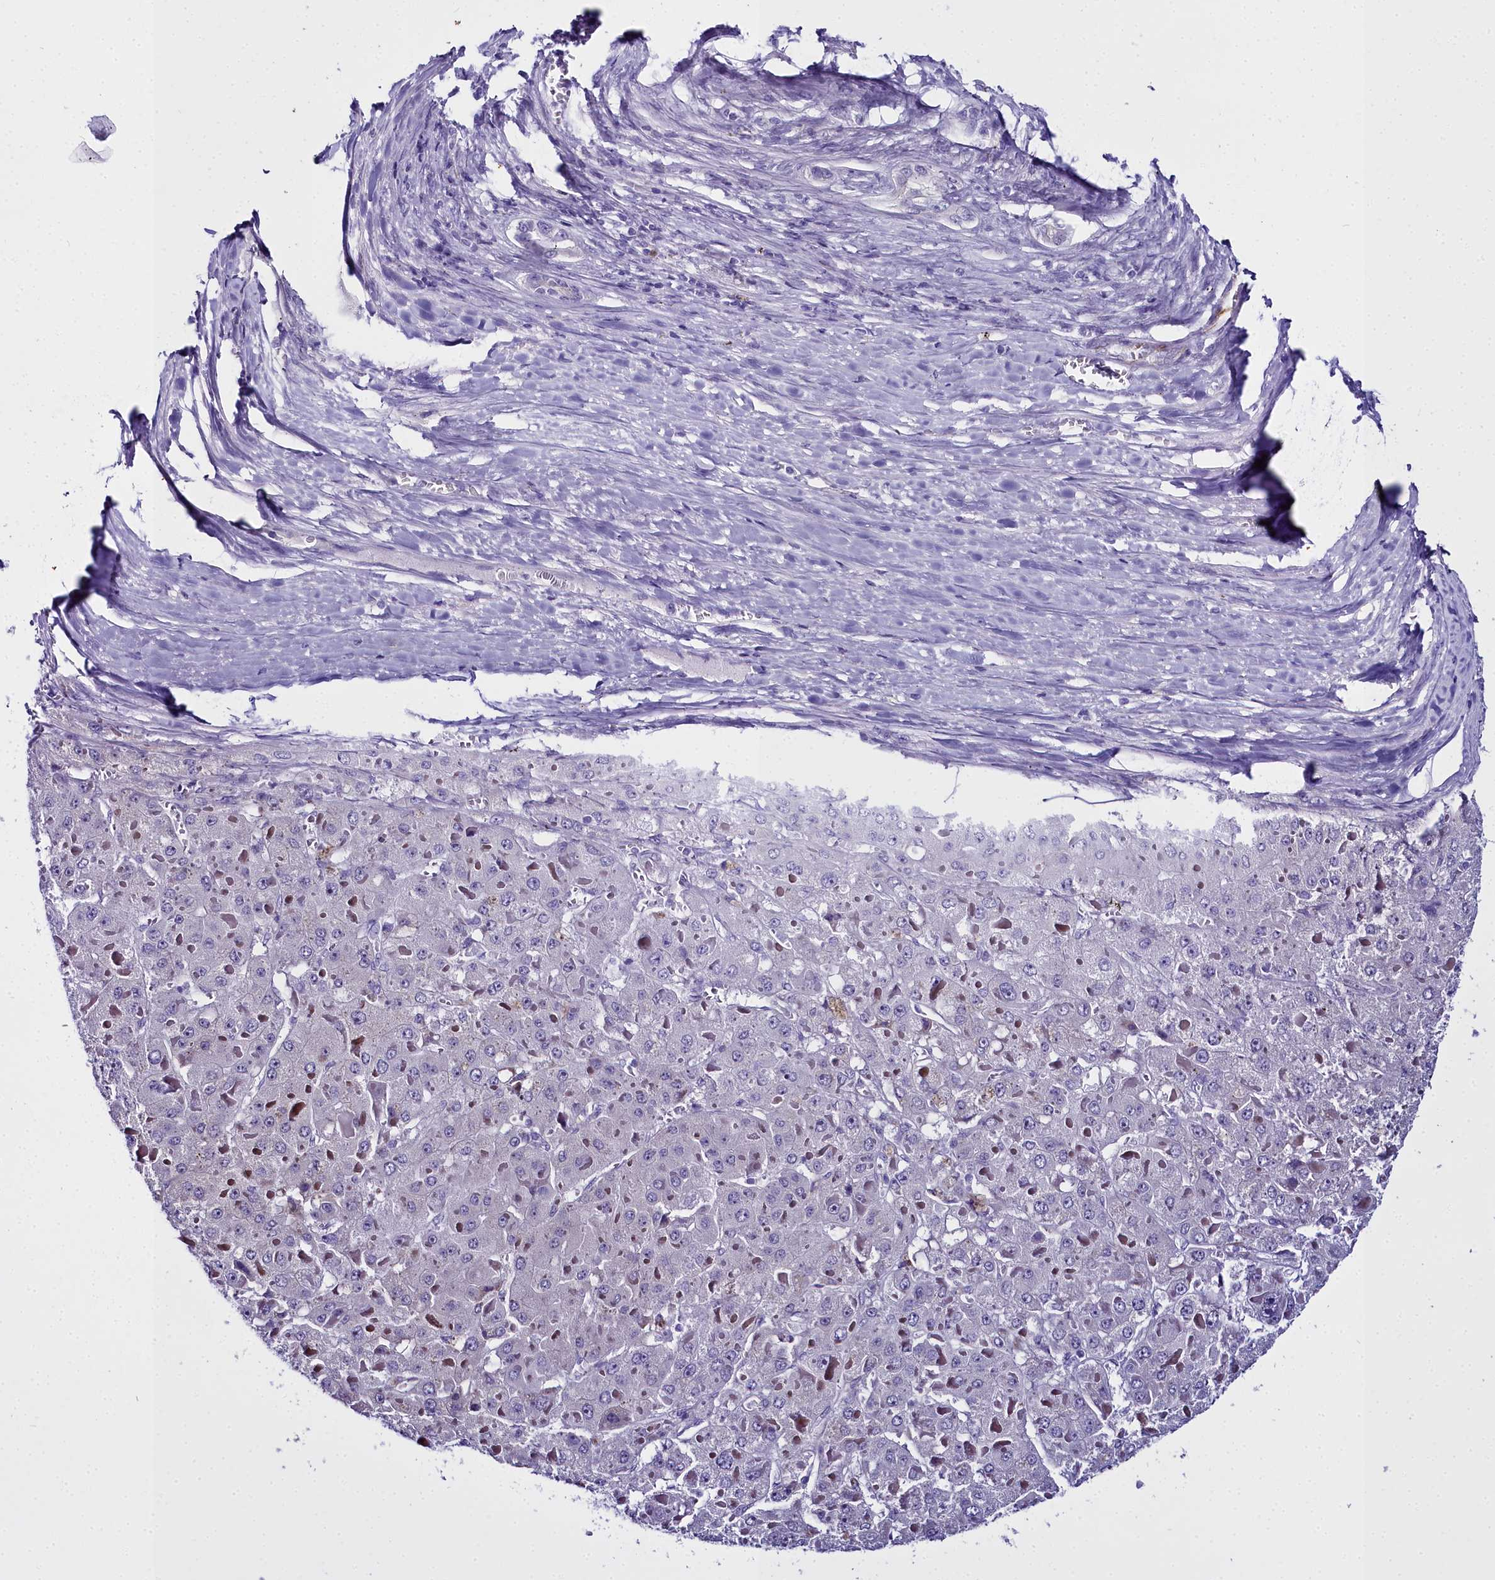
{"staining": {"intensity": "negative", "quantity": "none", "location": "none"}, "tissue": "liver cancer", "cell_type": "Tumor cells", "image_type": "cancer", "snomed": [{"axis": "morphology", "description": "Carcinoma, Hepatocellular, NOS"}, {"axis": "topography", "description": "Liver"}], "caption": "Tumor cells show no significant protein expression in liver cancer. (DAB immunohistochemistry (IHC) visualized using brightfield microscopy, high magnification).", "gene": "TIMM22", "patient": {"sex": "female", "age": 73}}